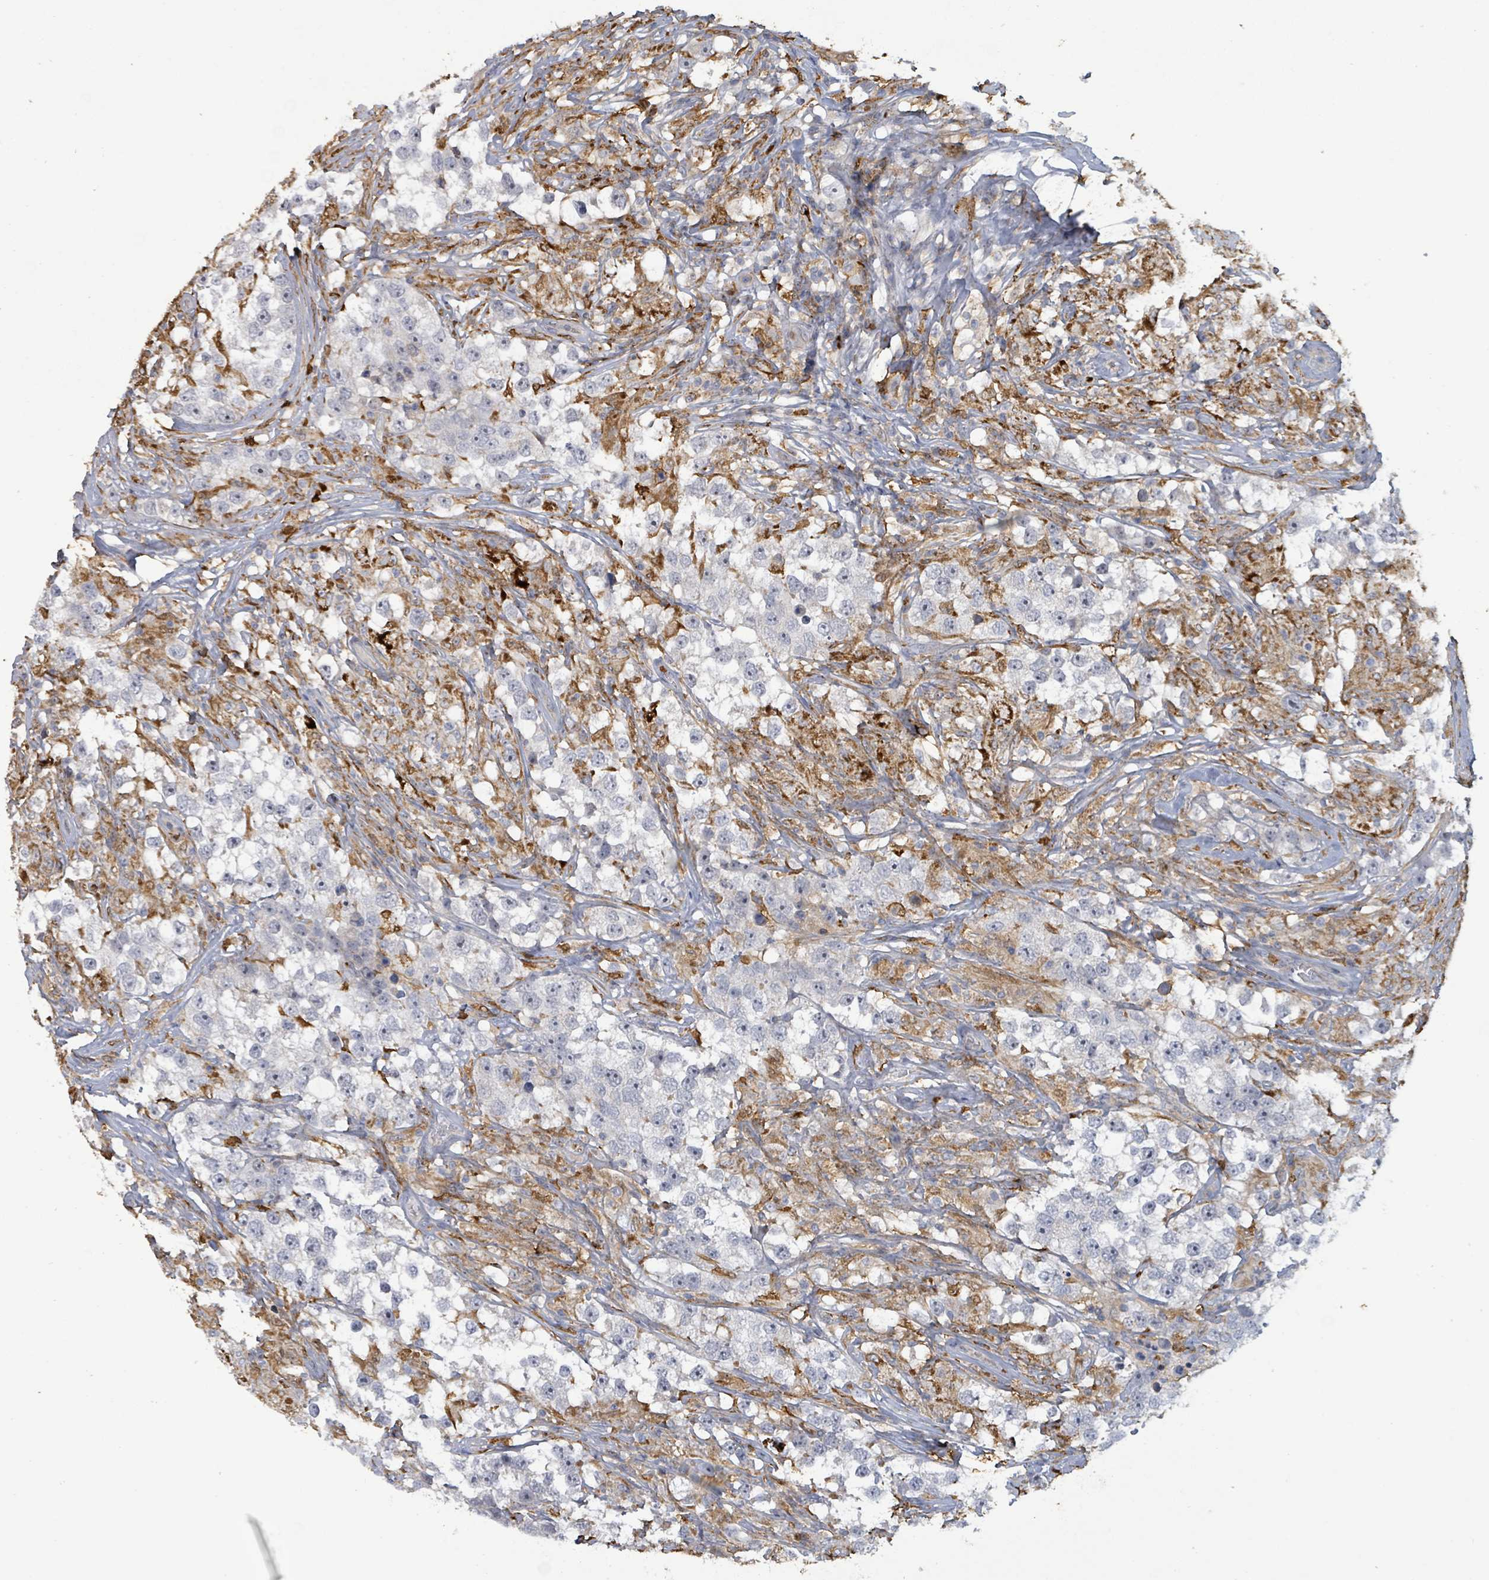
{"staining": {"intensity": "negative", "quantity": "none", "location": "none"}, "tissue": "testis cancer", "cell_type": "Tumor cells", "image_type": "cancer", "snomed": [{"axis": "morphology", "description": "Seminoma, NOS"}, {"axis": "topography", "description": "Testis"}], "caption": "The photomicrograph shows no significant staining in tumor cells of testis cancer.", "gene": "FAM210A", "patient": {"sex": "male", "age": 46}}